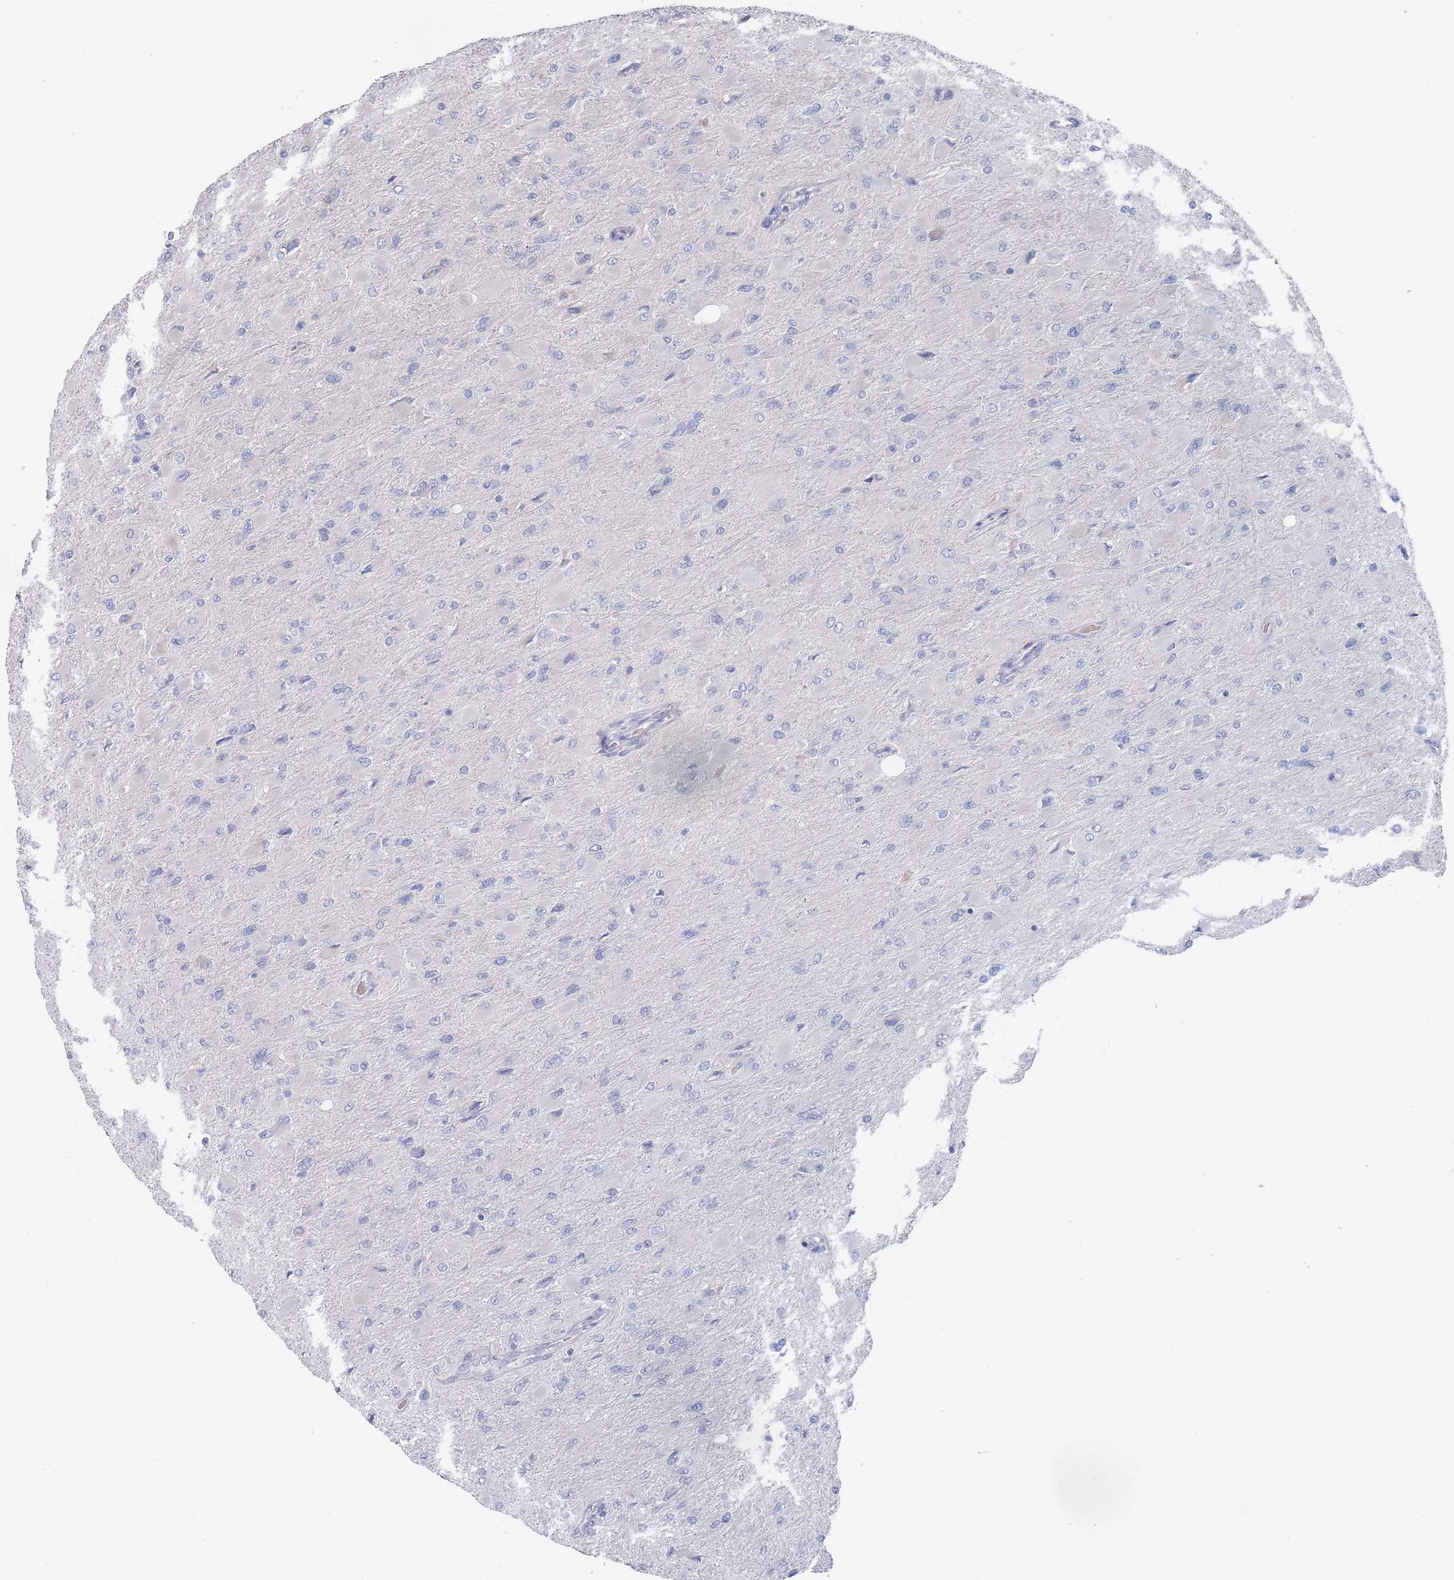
{"staining": {"intensity": "negative", "quantity": "none", "location": "none"}, "tissue": "glioma", "cell_type": "Tumor cells", "image_type": "cancer", "snomed": [{"axis": "morphology", "description": "Glioma, malignant, High grade"}, {"axis": "topography", "description": "Cerebral cortex"}], "caption": "The micrograph reveals no staining of tumor cells in malignant glioma (high-grade).", "gene": "TMCO3", "patient": {"sex": "female", "age": 36}}